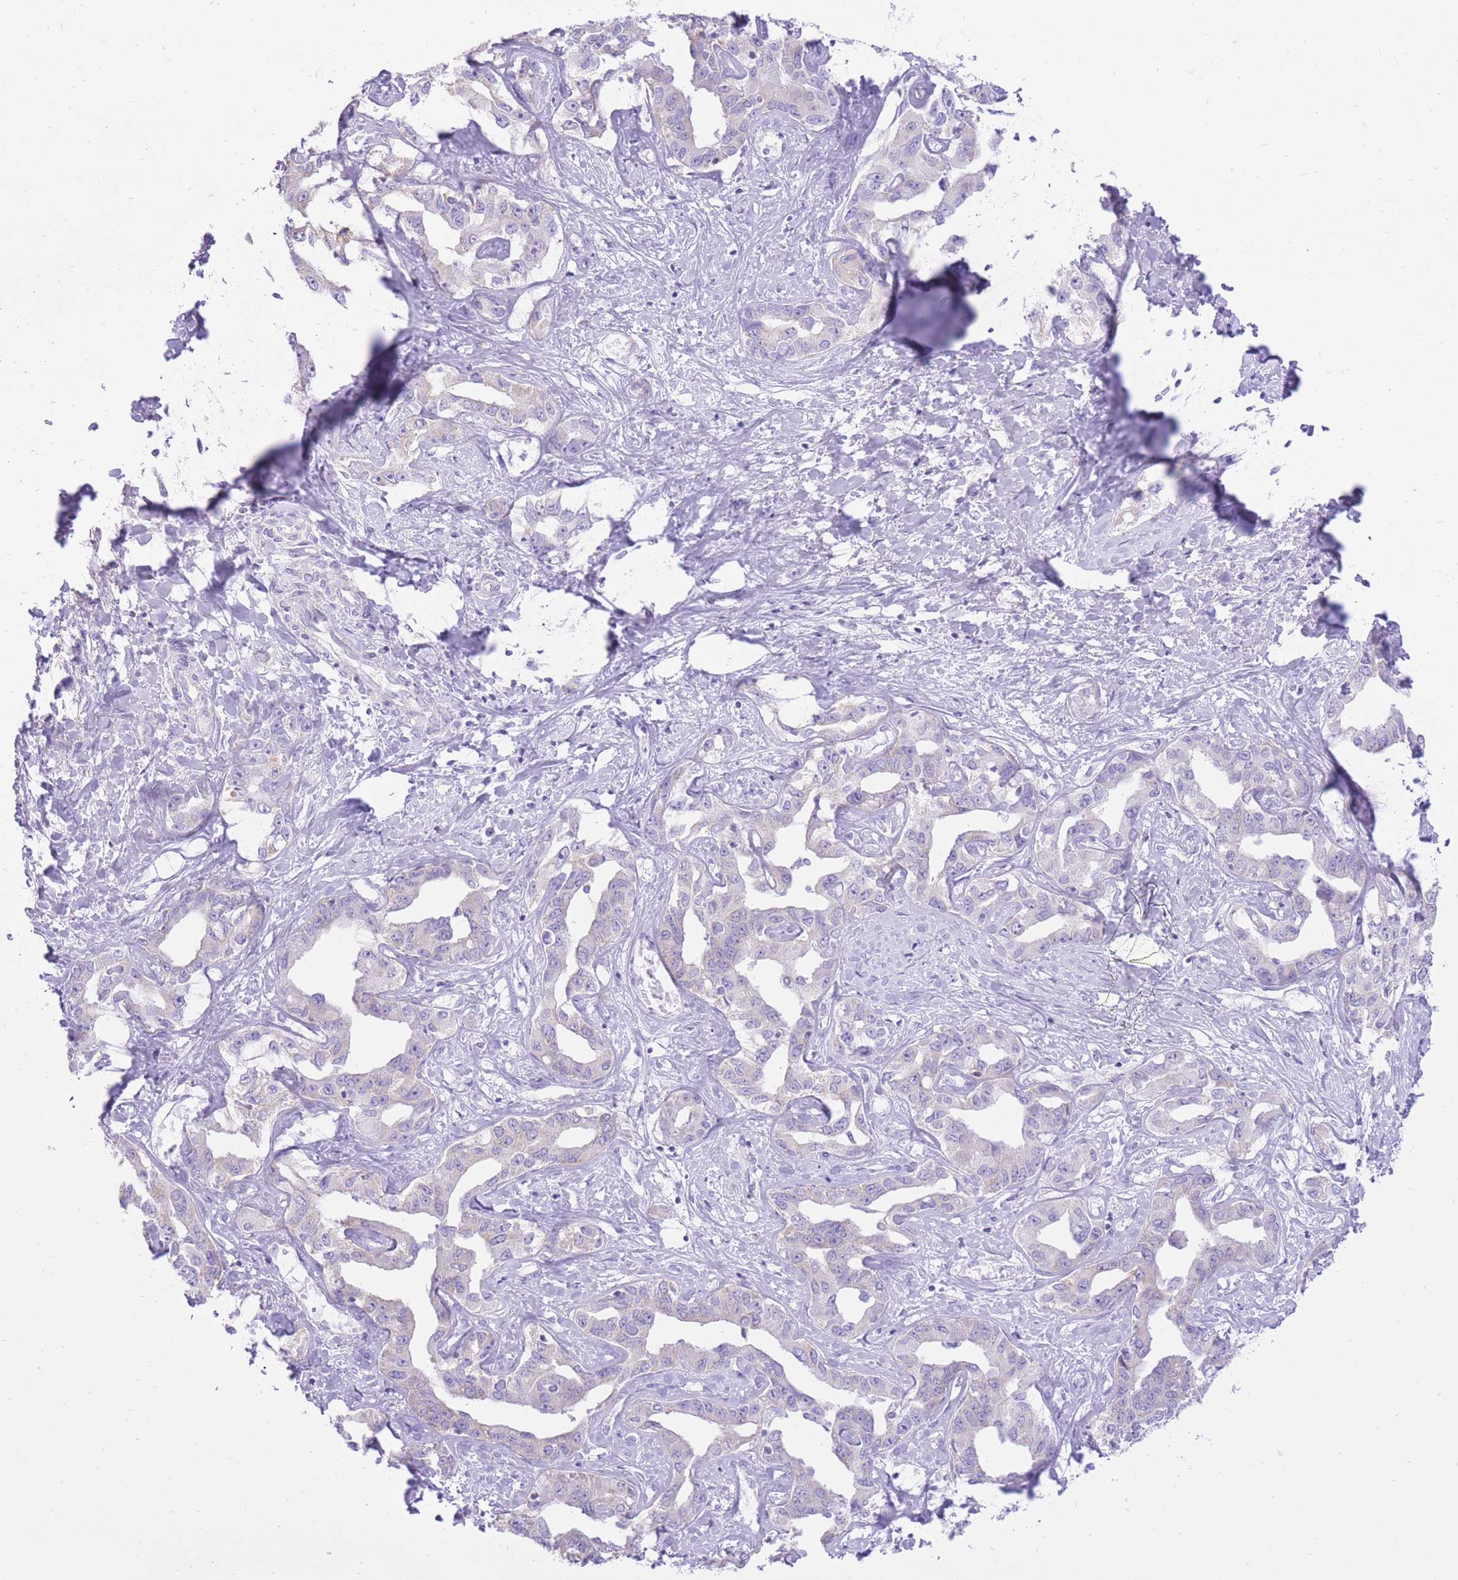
{"staining": {"intensity": "negative", "quantity": "none", "location": "none"}, "tissue": "liver cancer", "cell_type": "Tumor cells", "image_type": "cancer", "snomed": [{"axis": "morphology", "description": "Cholangiocarcinoma"}, {"axis": "topography", "description": "Liver"}], "caption": "High magnification brightfield microscopy of liver cancer stained with DAB (3,3'-diaminobenzidine) (brown) and counterstained with hematoxylin (blue): tumor cells show no significant positivity. (DAB immunohistochemistry with hematoxylin counter stain).", "gene": "SLC4A4", "patient": {"sex": "male", "age": 59}}